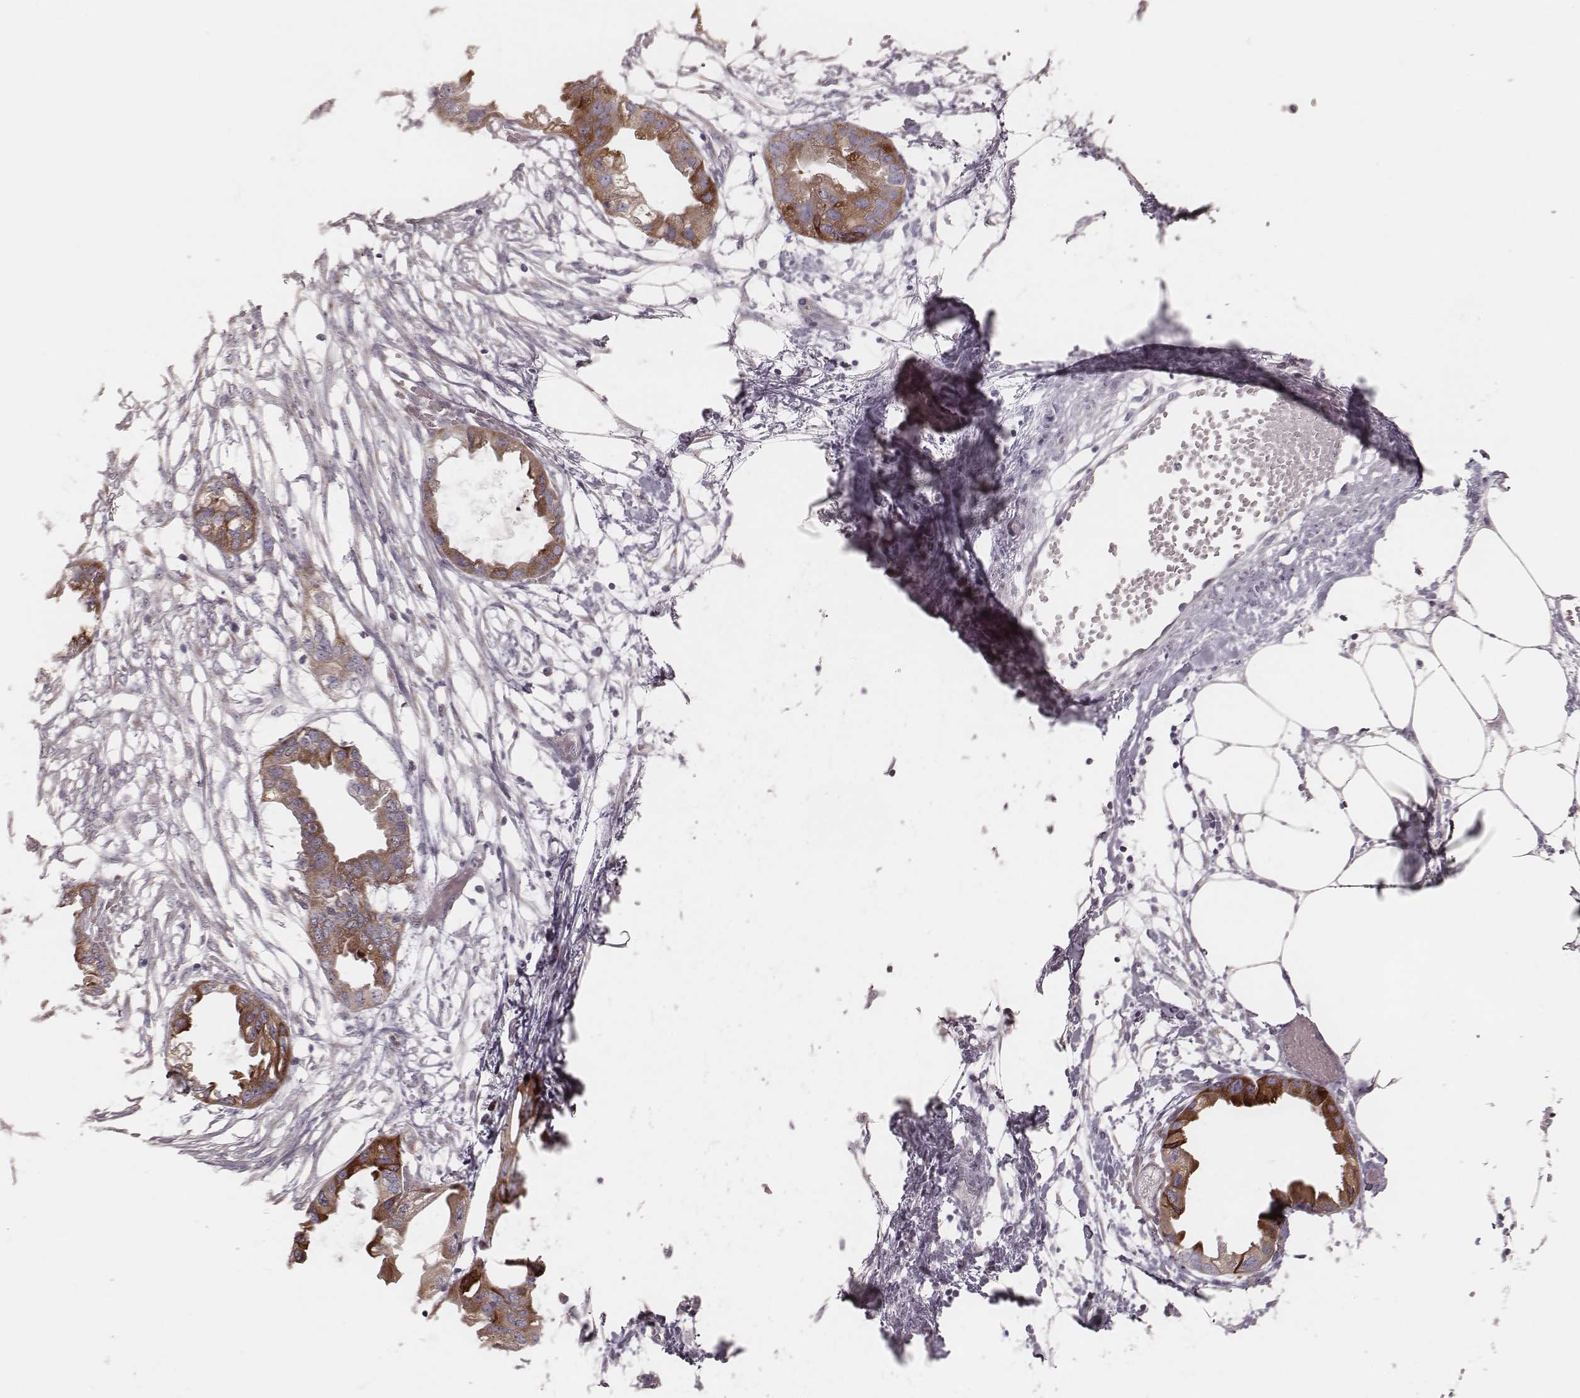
{"staining": {"intensity": "moderate", "quantity": ">75%", "location": "cytoplasmic/membranous"}, "tissue": "endometrial cancer", "cell_type": "Tumor cells", "image_type": "cancer", "snomed": [{"axis": "morphology", "description": "Adenocarcinoma, NOS"}, {"axis": "morphology", "description": "Adenocarcinoma, metastatic, NOS"}, {"axis": "topography", "description": "Adipose tissue"}, {"axis": "topography", "description": "Endometrium"}], "caption": "Immunohistochemical staining of endometrial cancer exhibits moderate cytoplasmic/membranous protein positivity in about >75% of tumor cells.", "gene": "KIF5C", "patient": {"sex": "female", "age": 67}}